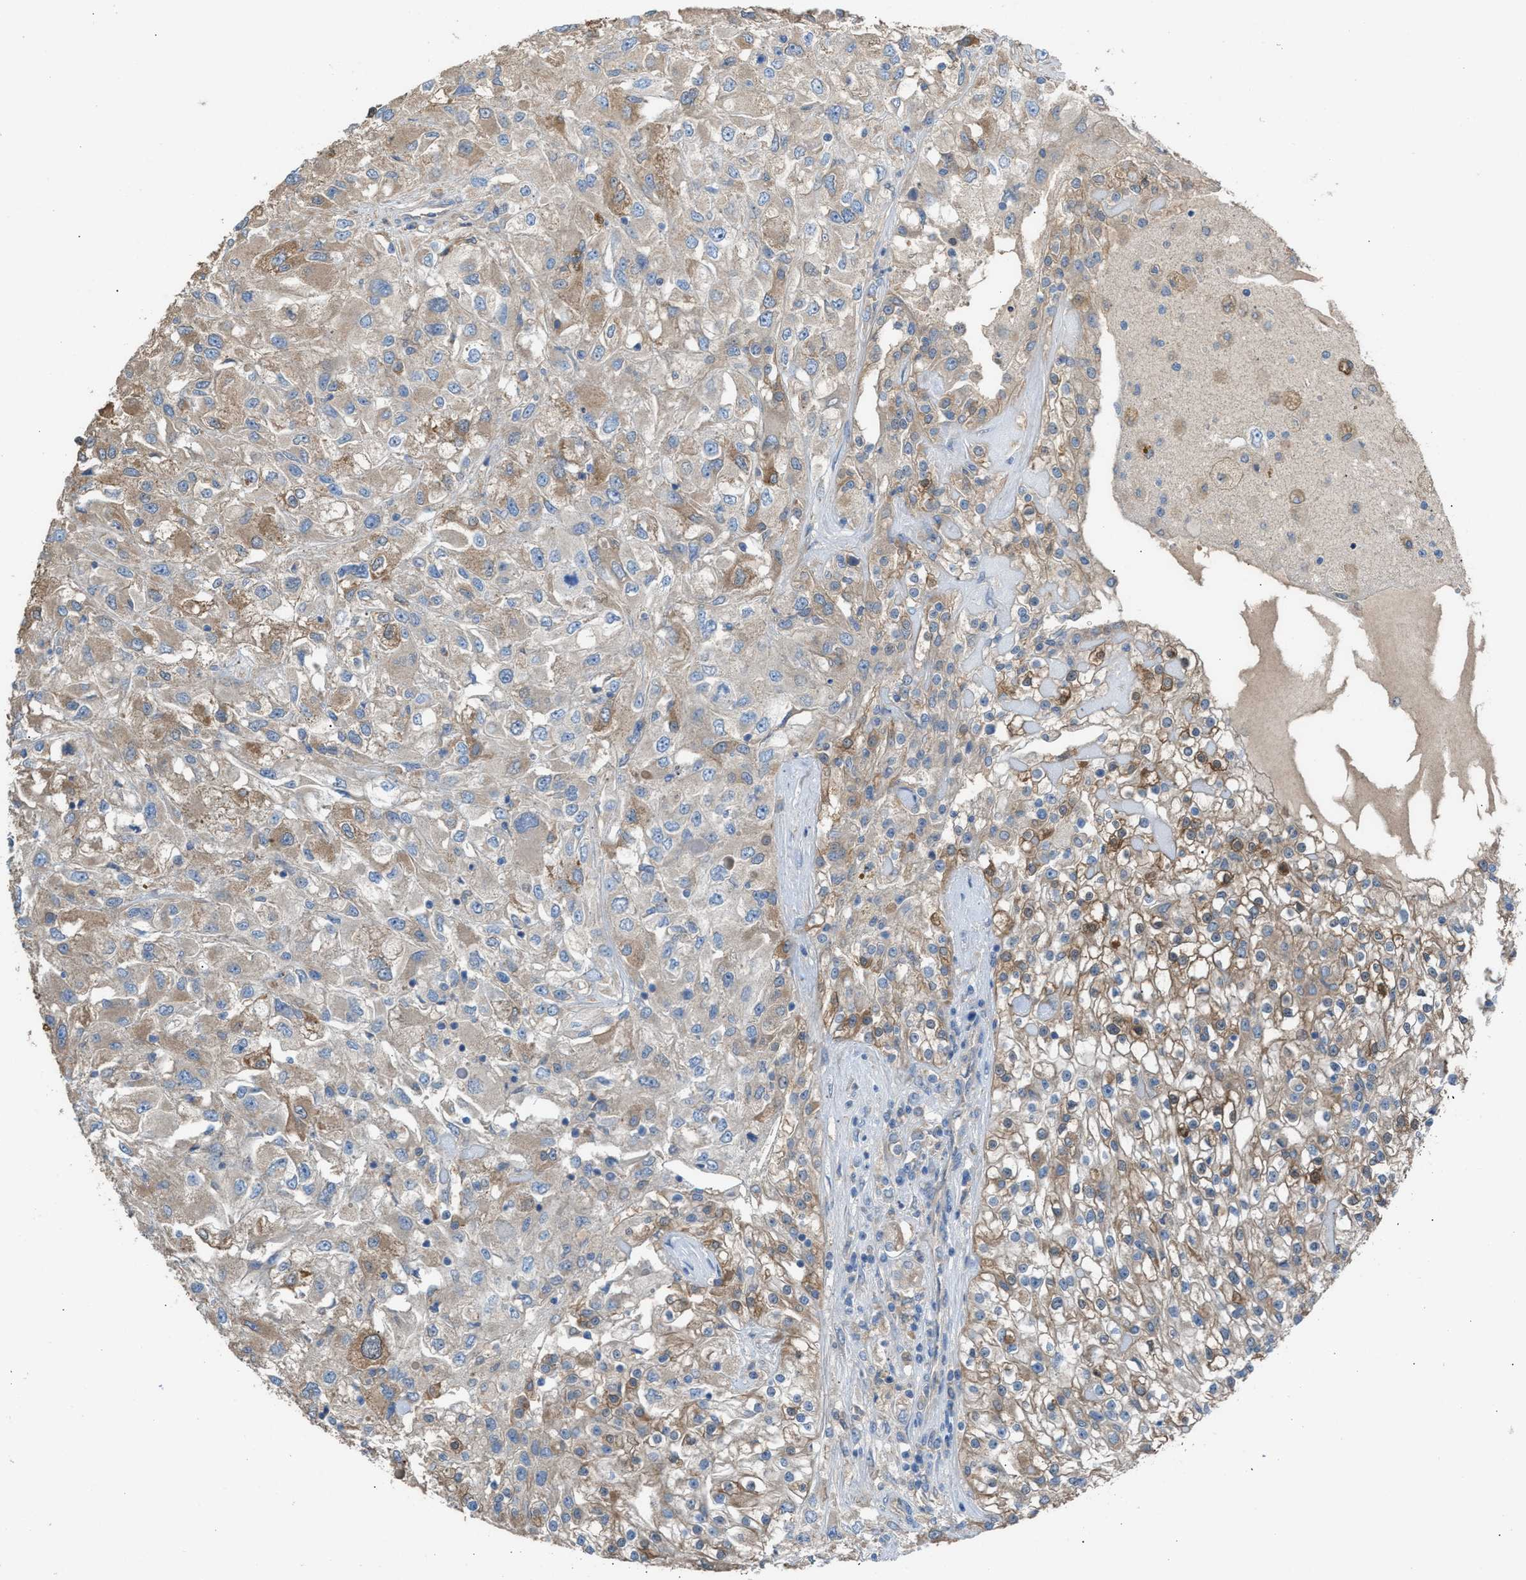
{"staining": {"intensity": "moderate", "quantity": "<25%", "location": "cytoplasmic/membranous"}, "tissue": "renal cancer", "cell_type": "Tumor cells", "image_type": "cancer", "snomed": [{"axis": "morphology", "description": "Adenocarcinoma, NOS"}, {"axis": "topography", "description": "Kidney"}], "caption": "IHC of human renal cancer (adenocarcinoma) demonstrates low levels of moderate cytoplasmic/membranous positivity in about <25% of tumor cells. (DAB IHC, brown staining for protein, blue staining for nuclei).", "gene": "NQO2", "patient": {"sex": "female", "age": 52}}